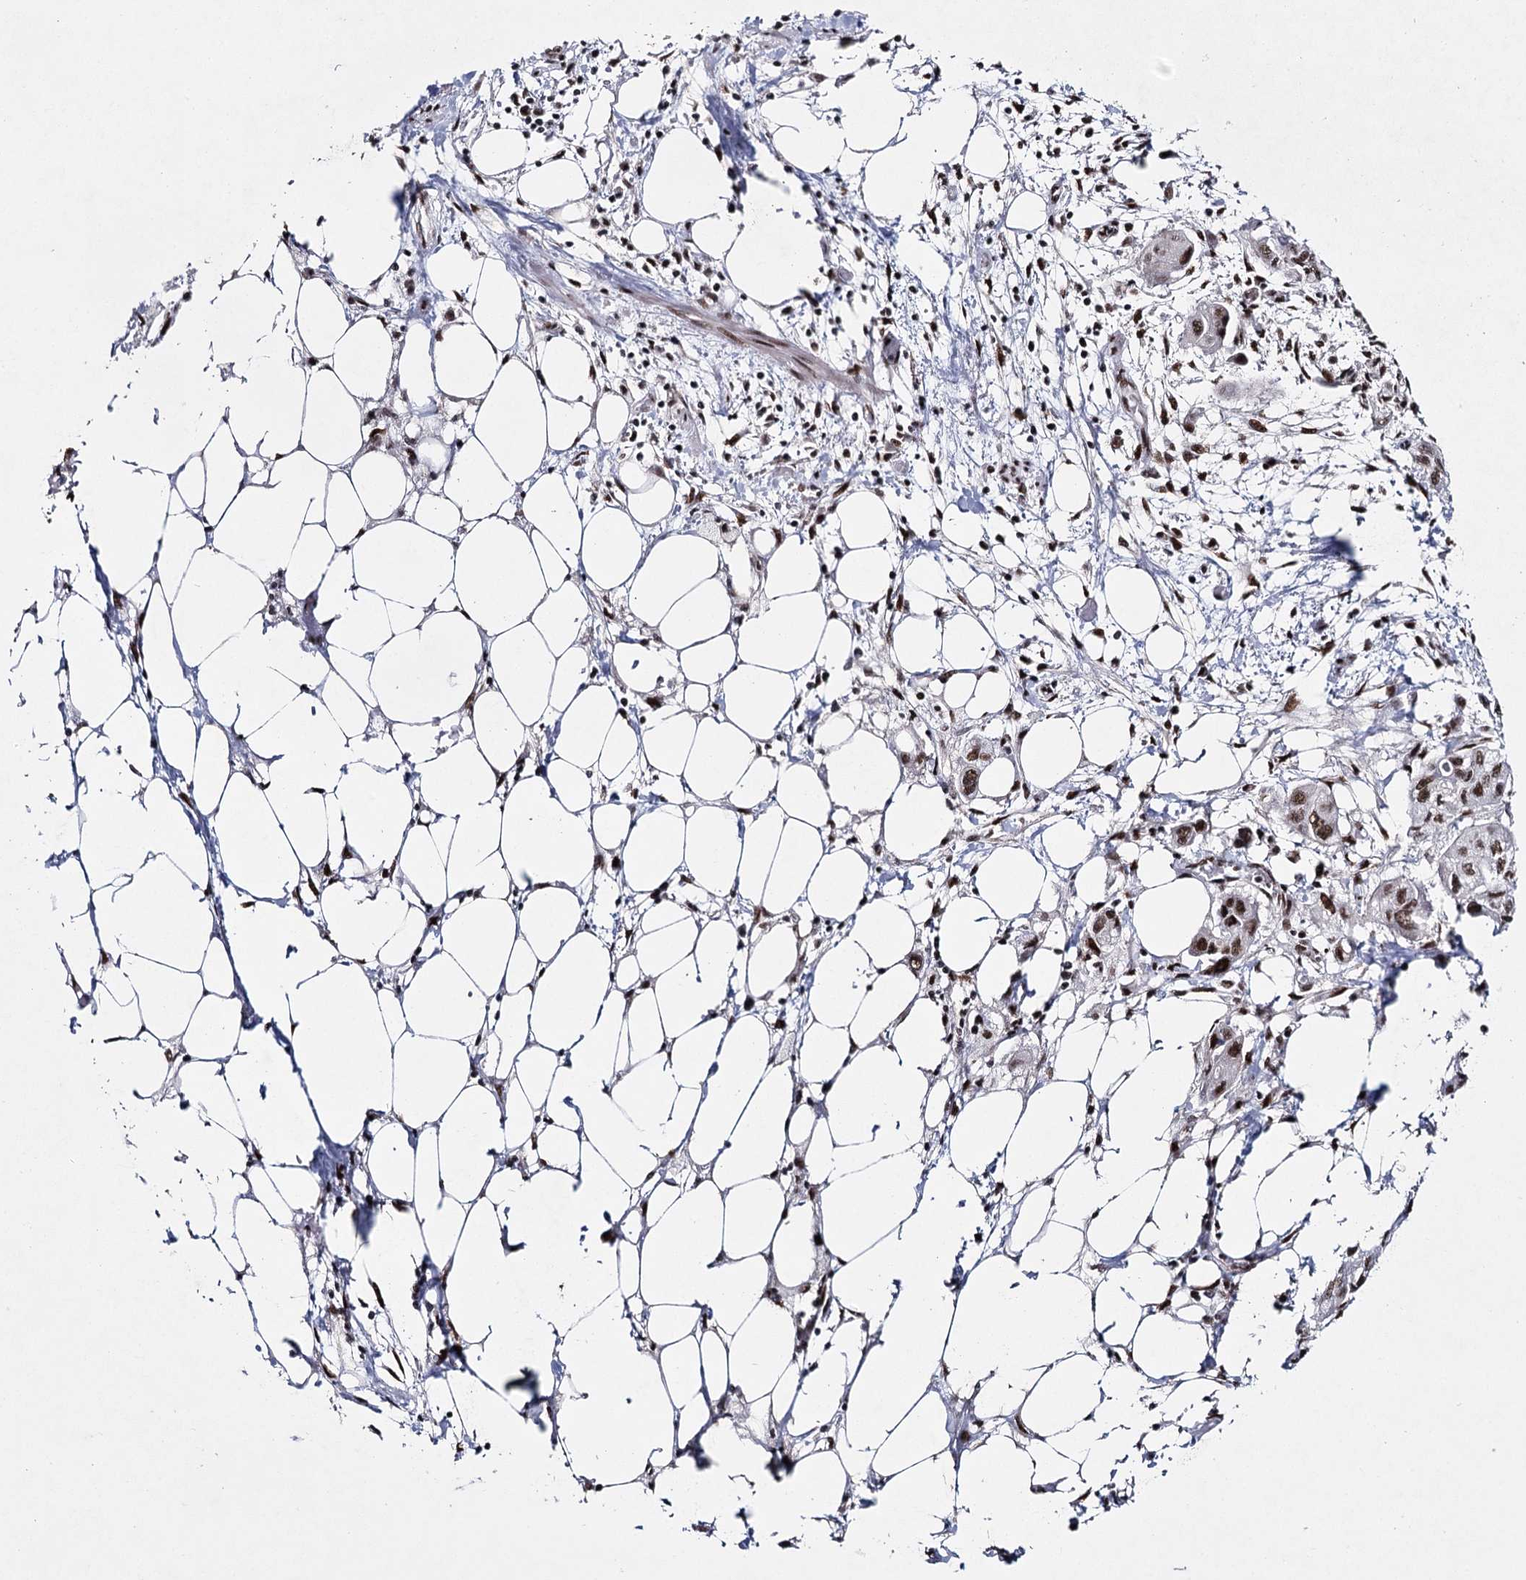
{"staining": {"intensity": "moderate", "quantity": ">75%", "location": "nuclear"}, "tissue": "pancreatic cancer", "cell_type": "Tumor cells", "image_type": "cancer", "snomed": [{"axis": "morphology", "description": "Adenocarcinoma, NOS"}, {"axis": "topography", "description": "Pancreas"}], "caption": "Tumor cells display medium levels of moderate nuclear positivity in approximately >75% of cells in pancreatic adenocarcinoma.", "gene": "SCAF8", "patient": {"sex": "male", "age": 75}}